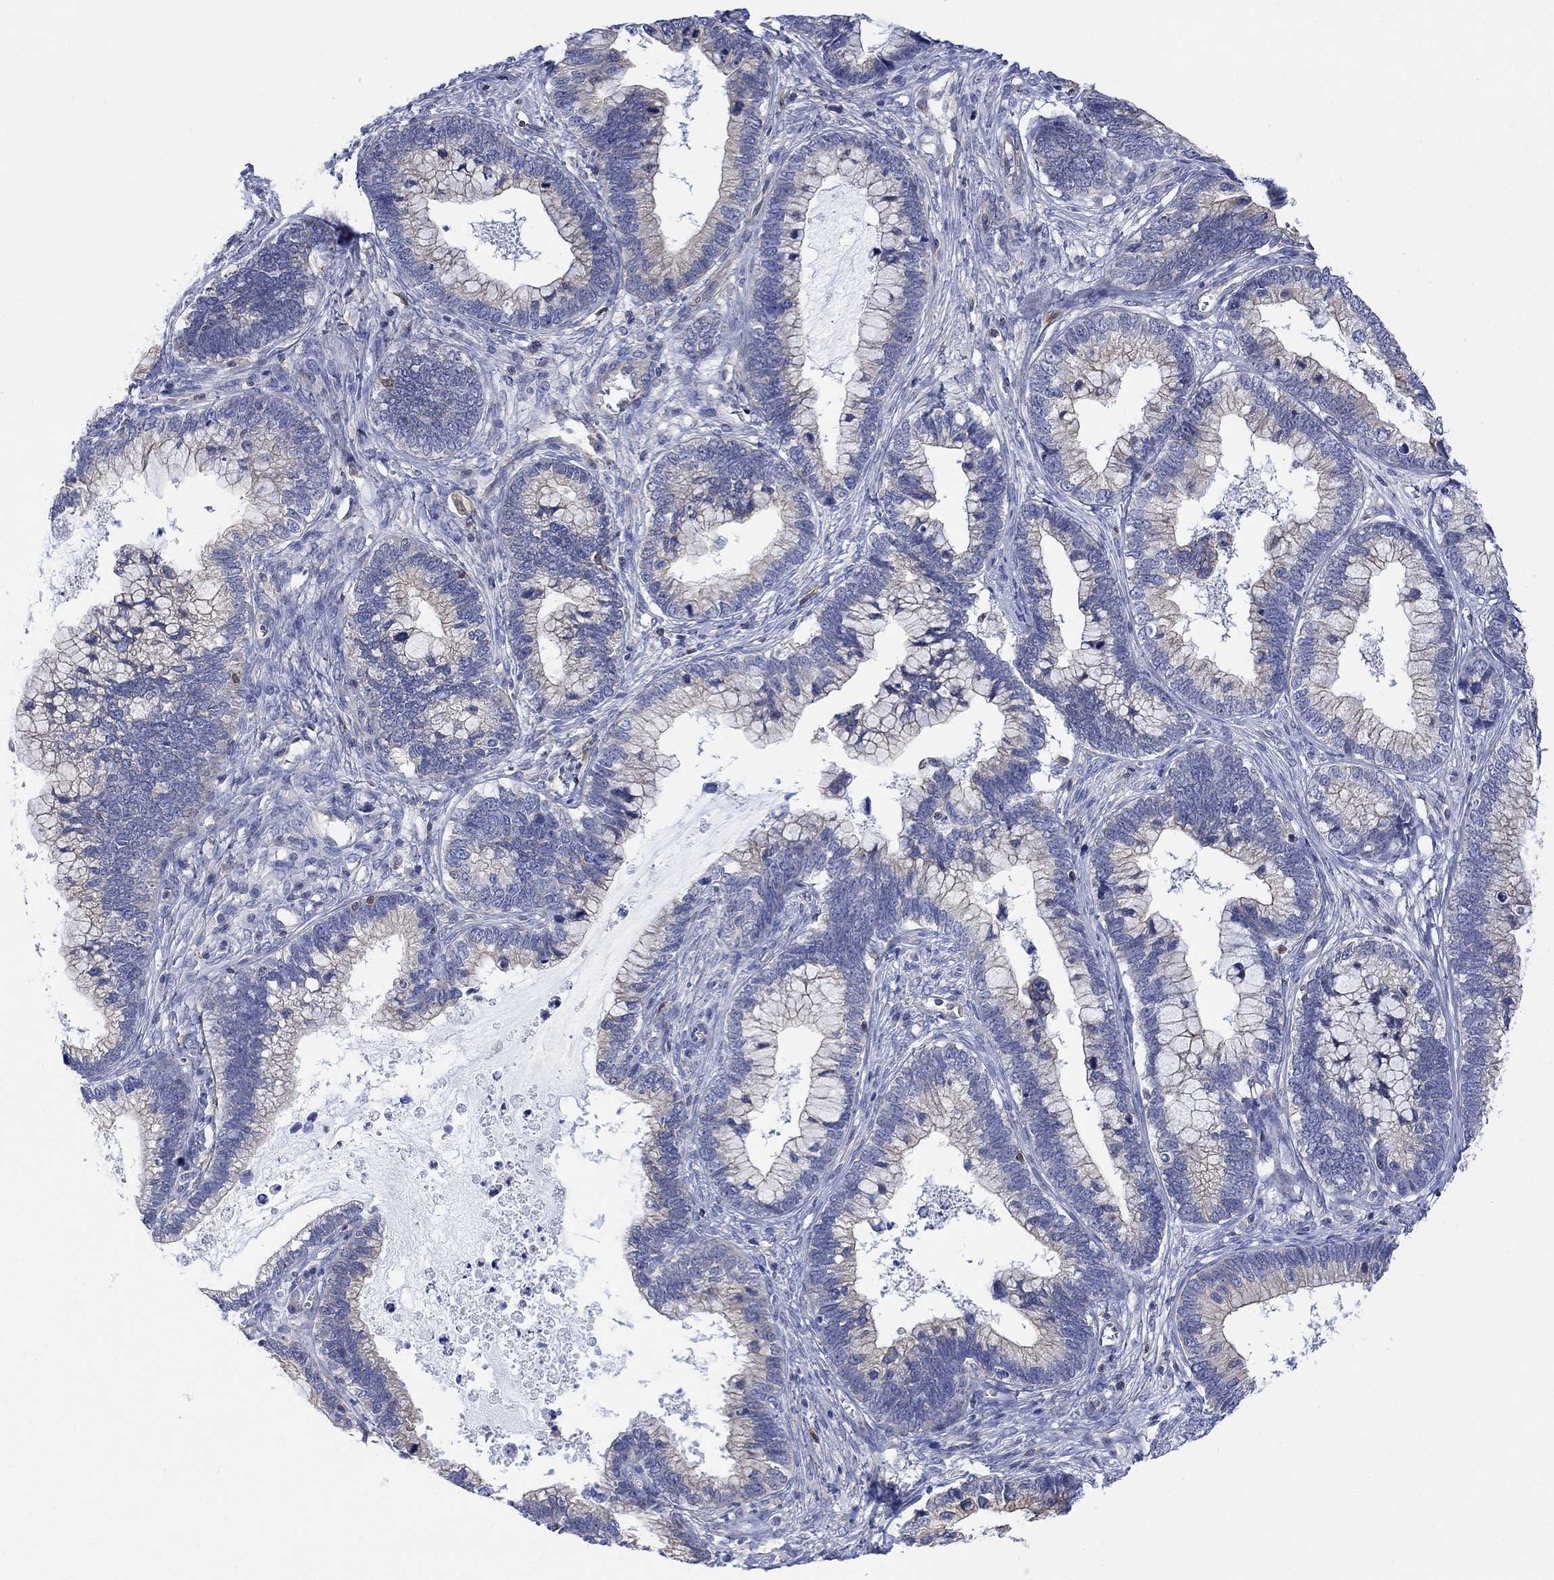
{"staining": {"intensity": "weak", "quantity": "<25%", "location": "cytoplasmic/membranous"}, "tissue": "cervical cancer", "cell_type": "Tumor cells", "image_type": "cancer", "snomed": [{"axis": "morphology", "description": "Adenocarcinoma, NOS"}, {"axis": "topography", "description": "Cervix"}], "caption": "Cervical cancer (adenocarcinoma) was stained to show a protein in brown. There is no significant staining in tumor cells.", "gene": "GBP5", "patient": {"sex": "female", "age": 44}}